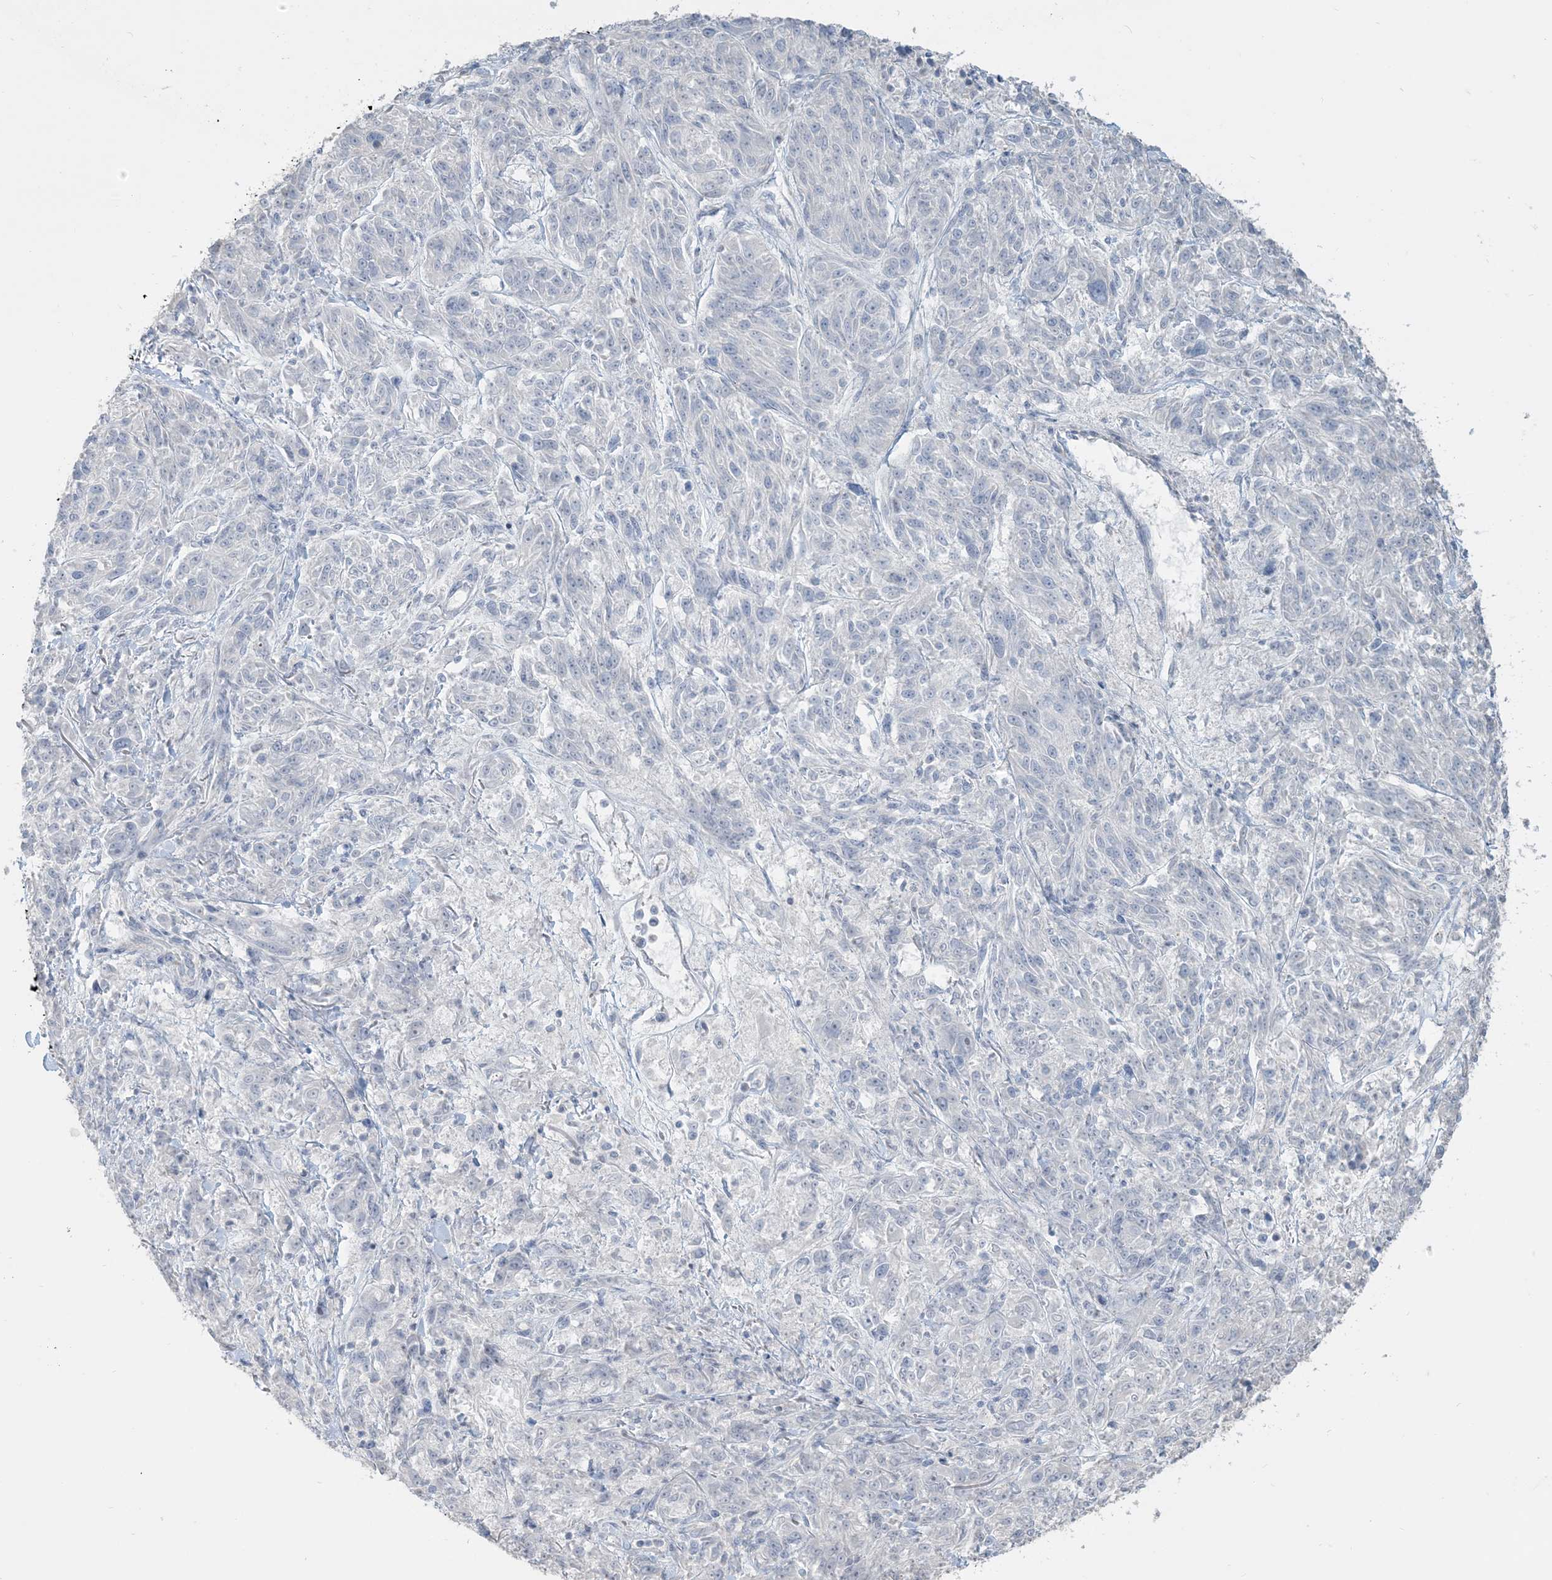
{"staining": {"intensity": "negative", "quantity": "none", "location": "none"}, "tissue": "melanoma", "cell_type": "Tumor cells", "image_type": "cancer", "snomed": [{"axis": "morphology", "description": "Malignant melanoma, NOS"}, {"axis": "topography", "description": "Skin"}], "caption": "Immunohistochemistry of melanoma demonstrates no expression in tumor cells.", "gene": "NPHS2", "patient": {"sex": "male", "age": 53}}